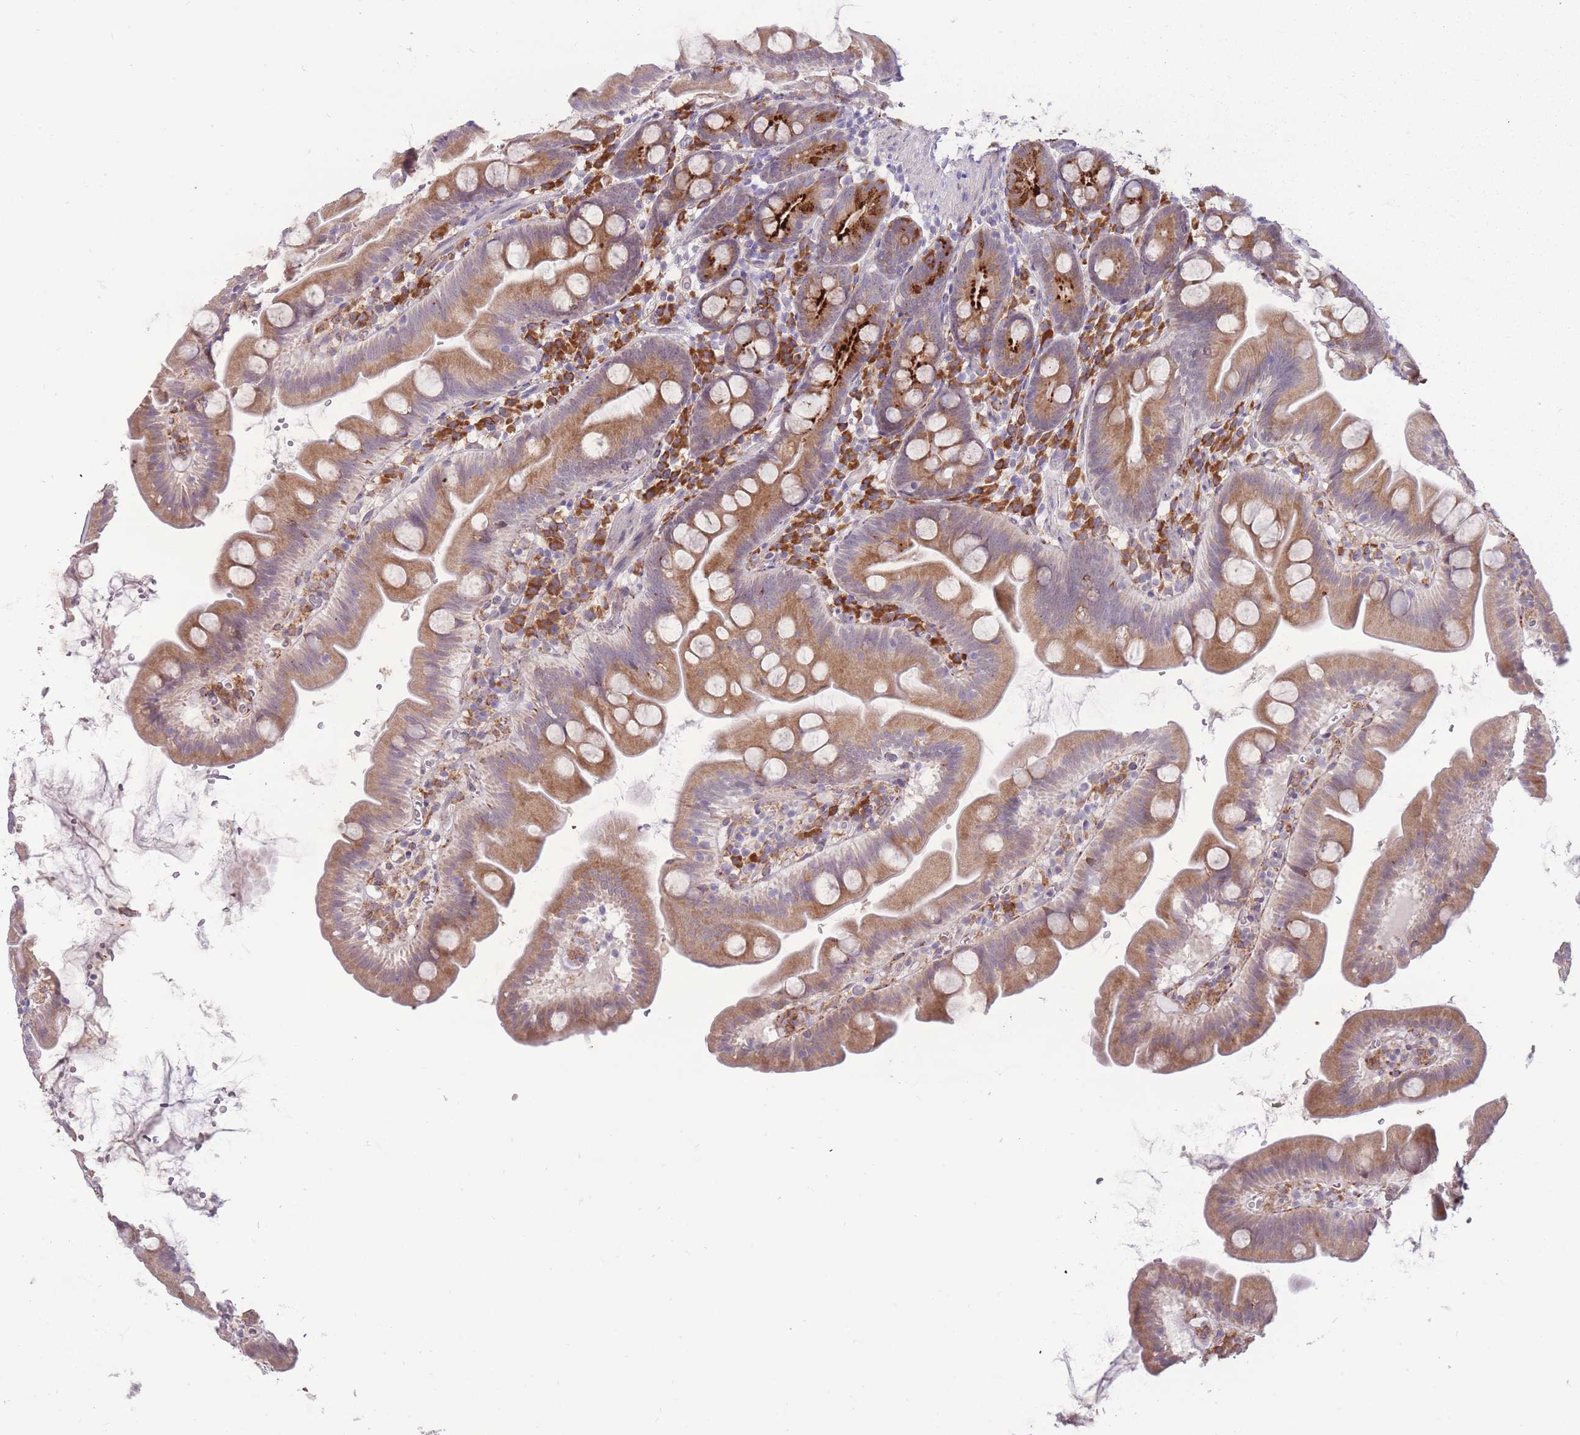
{"staining": {"intensity": "moderate", "quantity": ">75%", "location": "cytoplasmic/membranous"}, "tissue": "small intestine", "cell_type": "Glandular cells", "image_type": "normal", "snomed": [{"axis": "morphology", "description": "Normal tissue, NOS"}, {"axis": "topography", "description": "Small intestine"}], "caption": "This image displays immunohistochemistry staining of unremarkable human small intestine, with medium moderate cytoplasmic/membranous positivity in about >75% of glandular cells.", "gene": "TRAPPC5", "patient": {"sex": "female", "age": 68}}